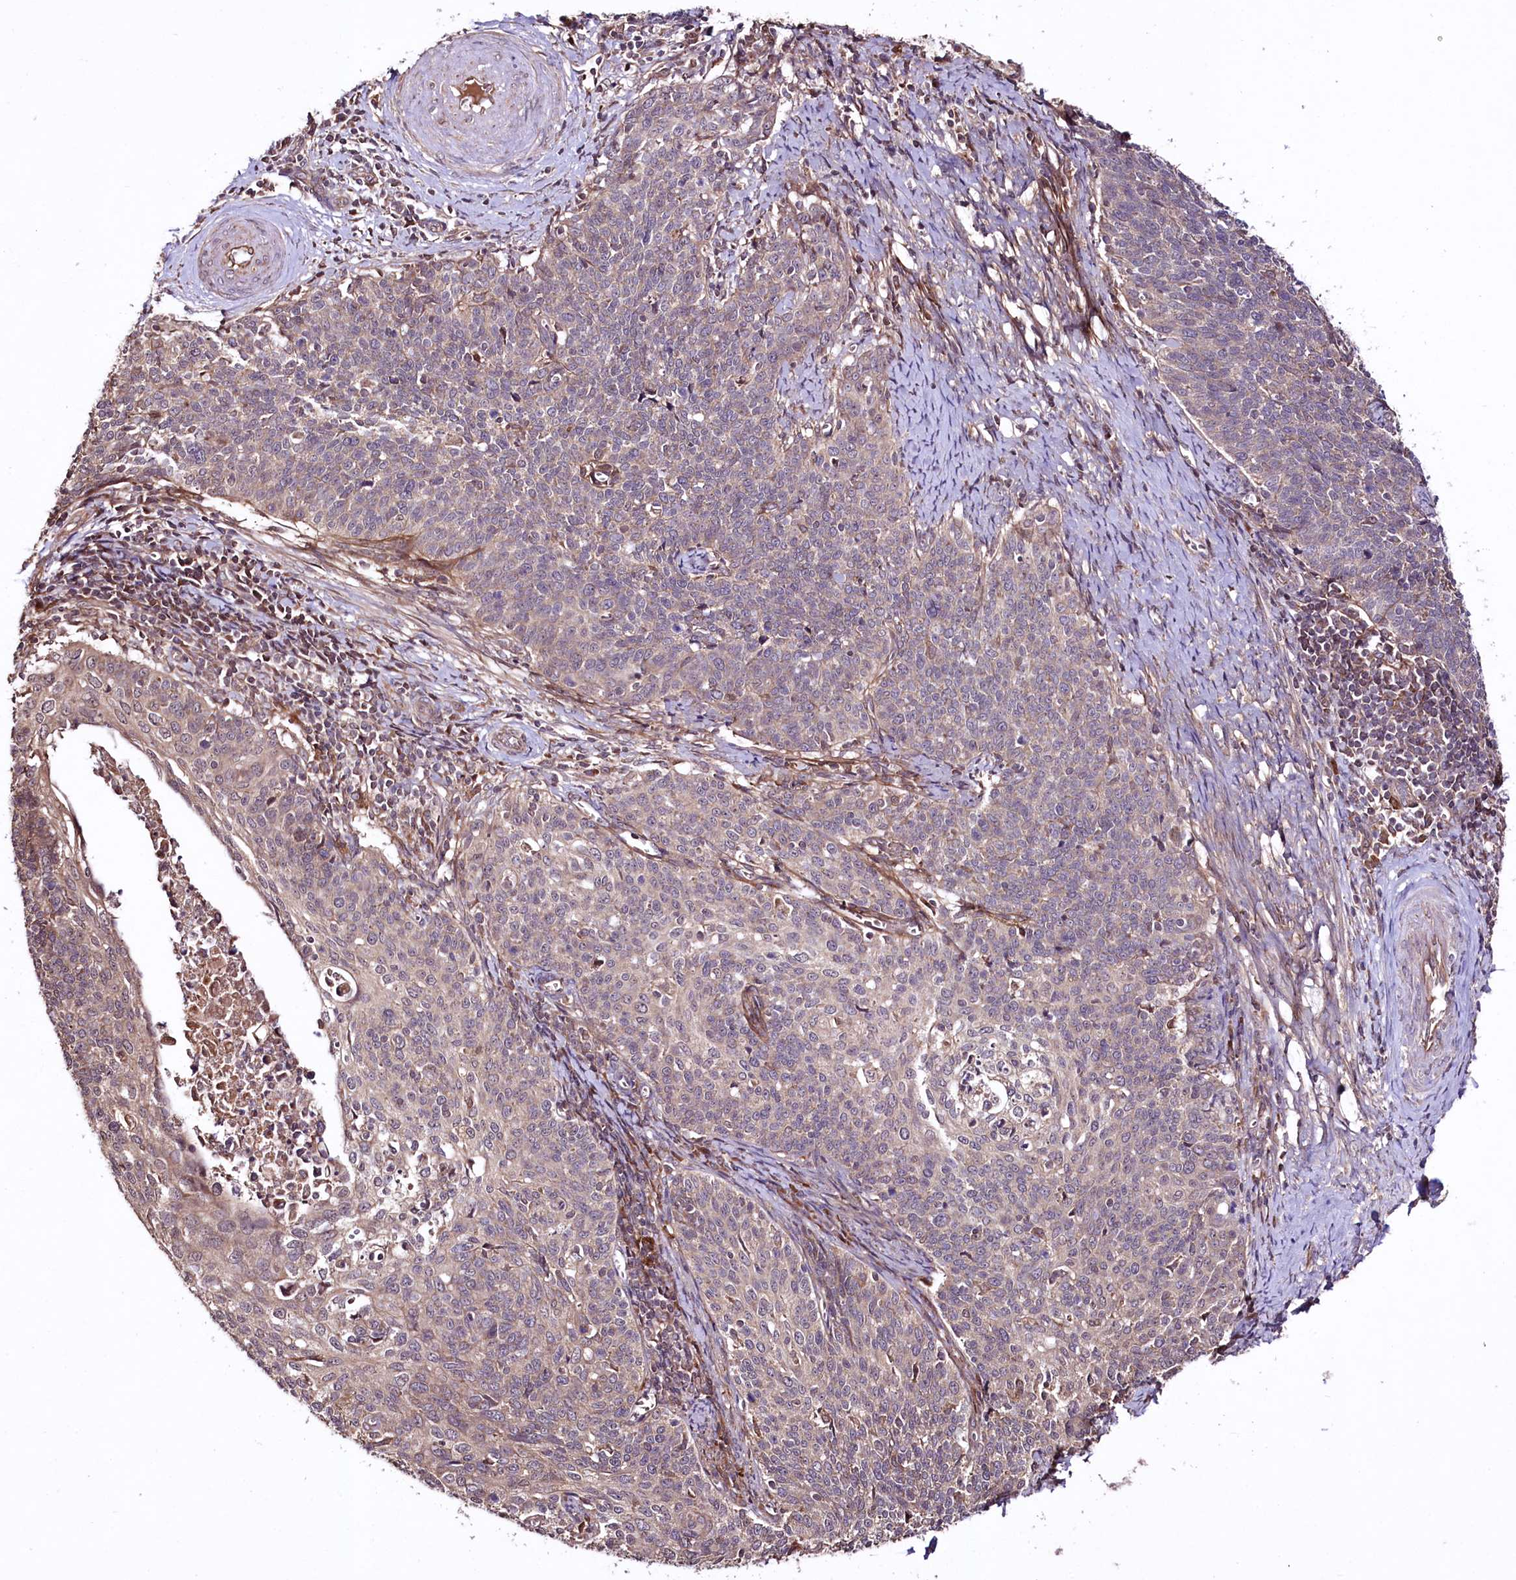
{"staining": {"intensity": "weak", "quantity": "<25%", "location": "cytoplasmic/membranous"}, "tissue": "cervical cancer", "cell_type": "Tumor cells", "image_type": "cancer", "snomed": [{"axis": "morphology", "description": "Squamous cell carcinoma, NOS"}, {"axis": "topography", "description": "Cervix"}], "caption": "IHC photomicrograph of neoplastic tissue: human cervical cancer (squamous cell carcinoma) stained with DAB exhibits no significant protein staining in tumor cells. Brightfield microscopy of immunohistochemistry (IHC) stained with DAB (3,3'-diaminobenzidine) (brown) and hematoxylin (blue), captured at high magnification.", "gene": "TNPO3", "patient": {"sex": "female", "age": 39}}